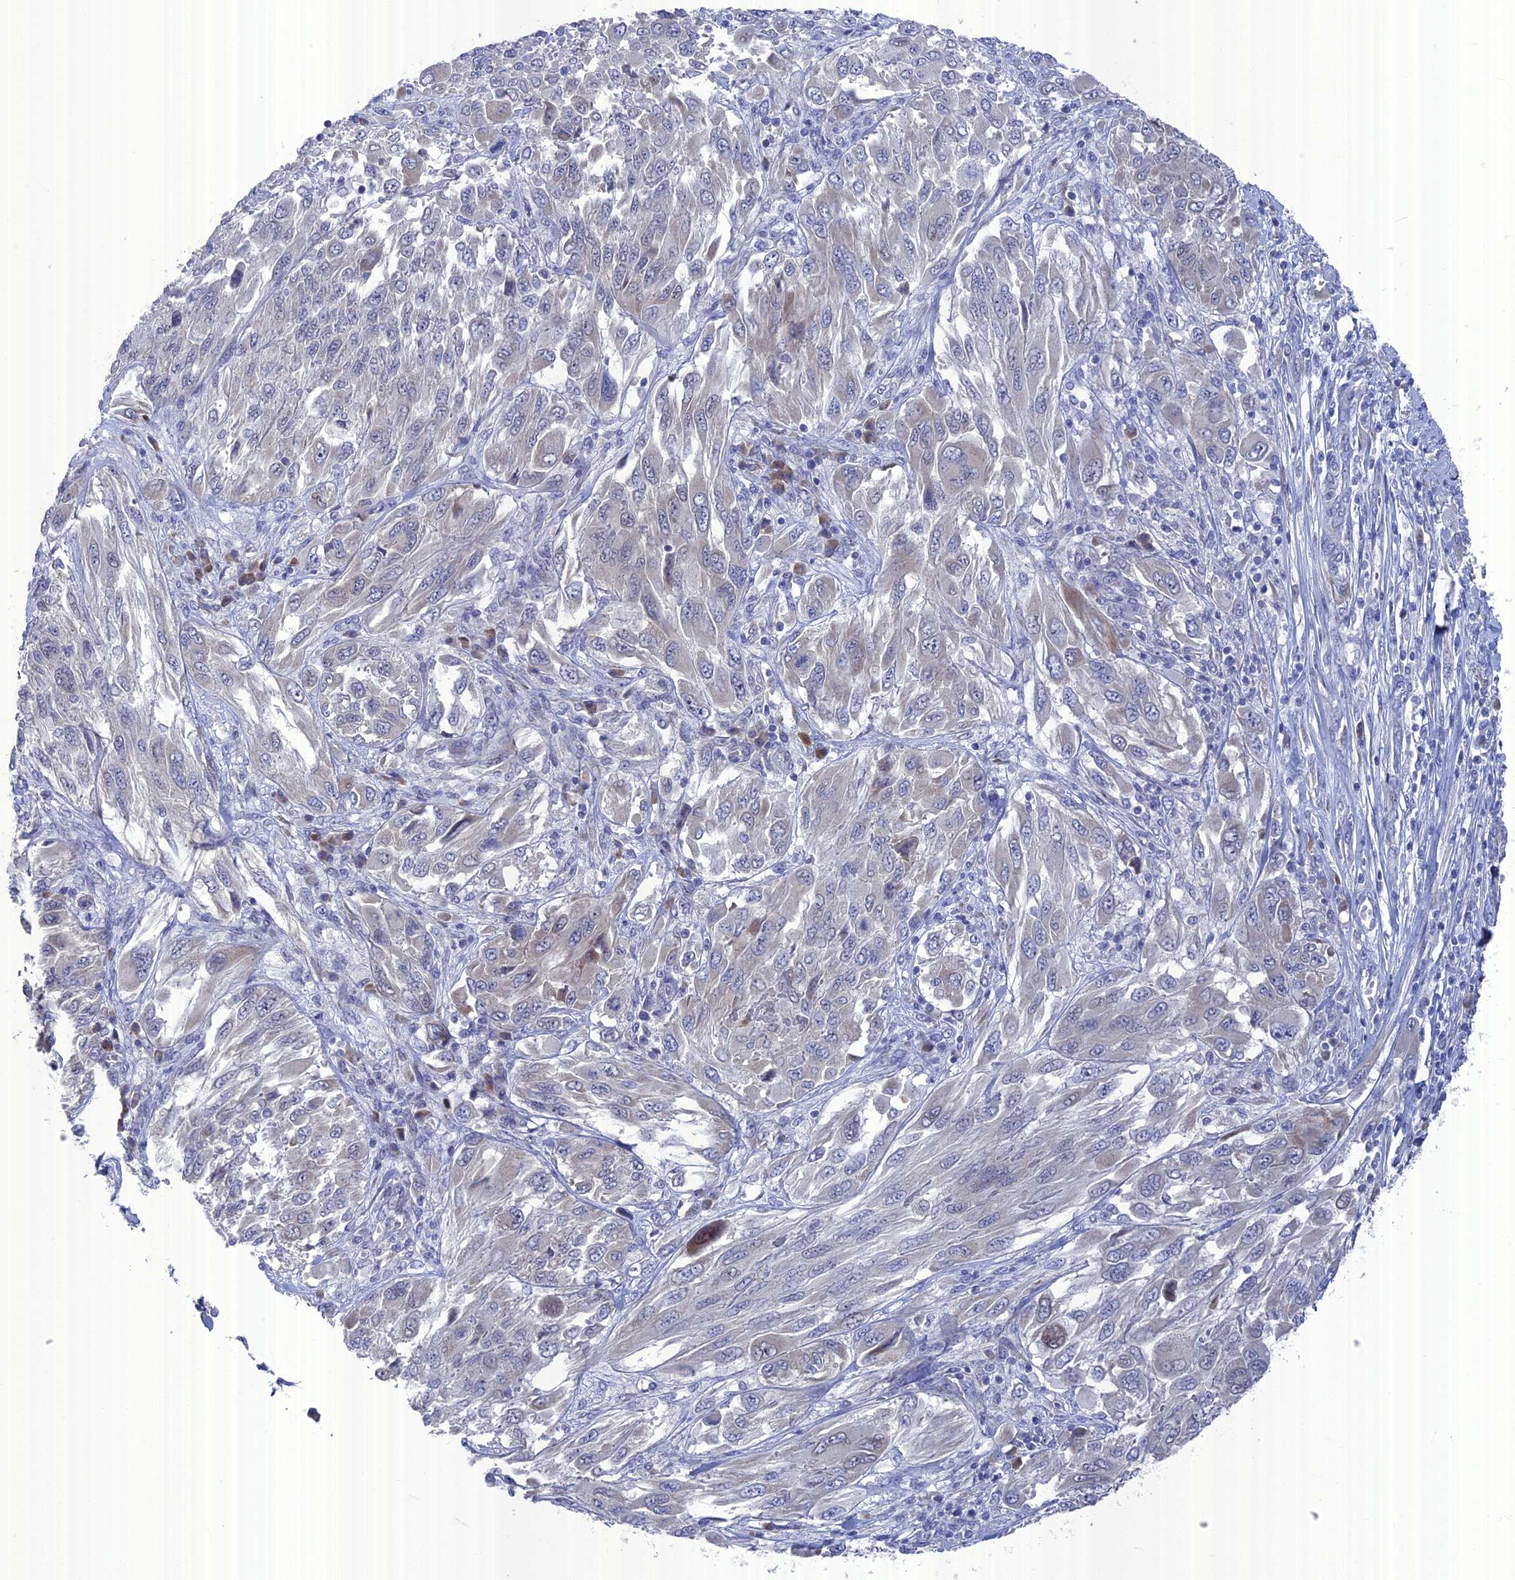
{"staining": {"intensity": "negative", "quantity": "none", "location": "none"}, "tissue": "melanoma", "cell_type": "Tumor cells", "image_type": "cancer", "snomed": [{"axis": "morphology", "description": "Malignant melanoma, NOS"}, {"axis": "topography", "description": "Skin"}], "caption": "IHC photomicrograph of human malignant melanoma stained for a protein (brown), which demonstrates no expression in tumor cells.", "gene": "TMEM161A", "patient": {"sex": "female", "age": 91}}